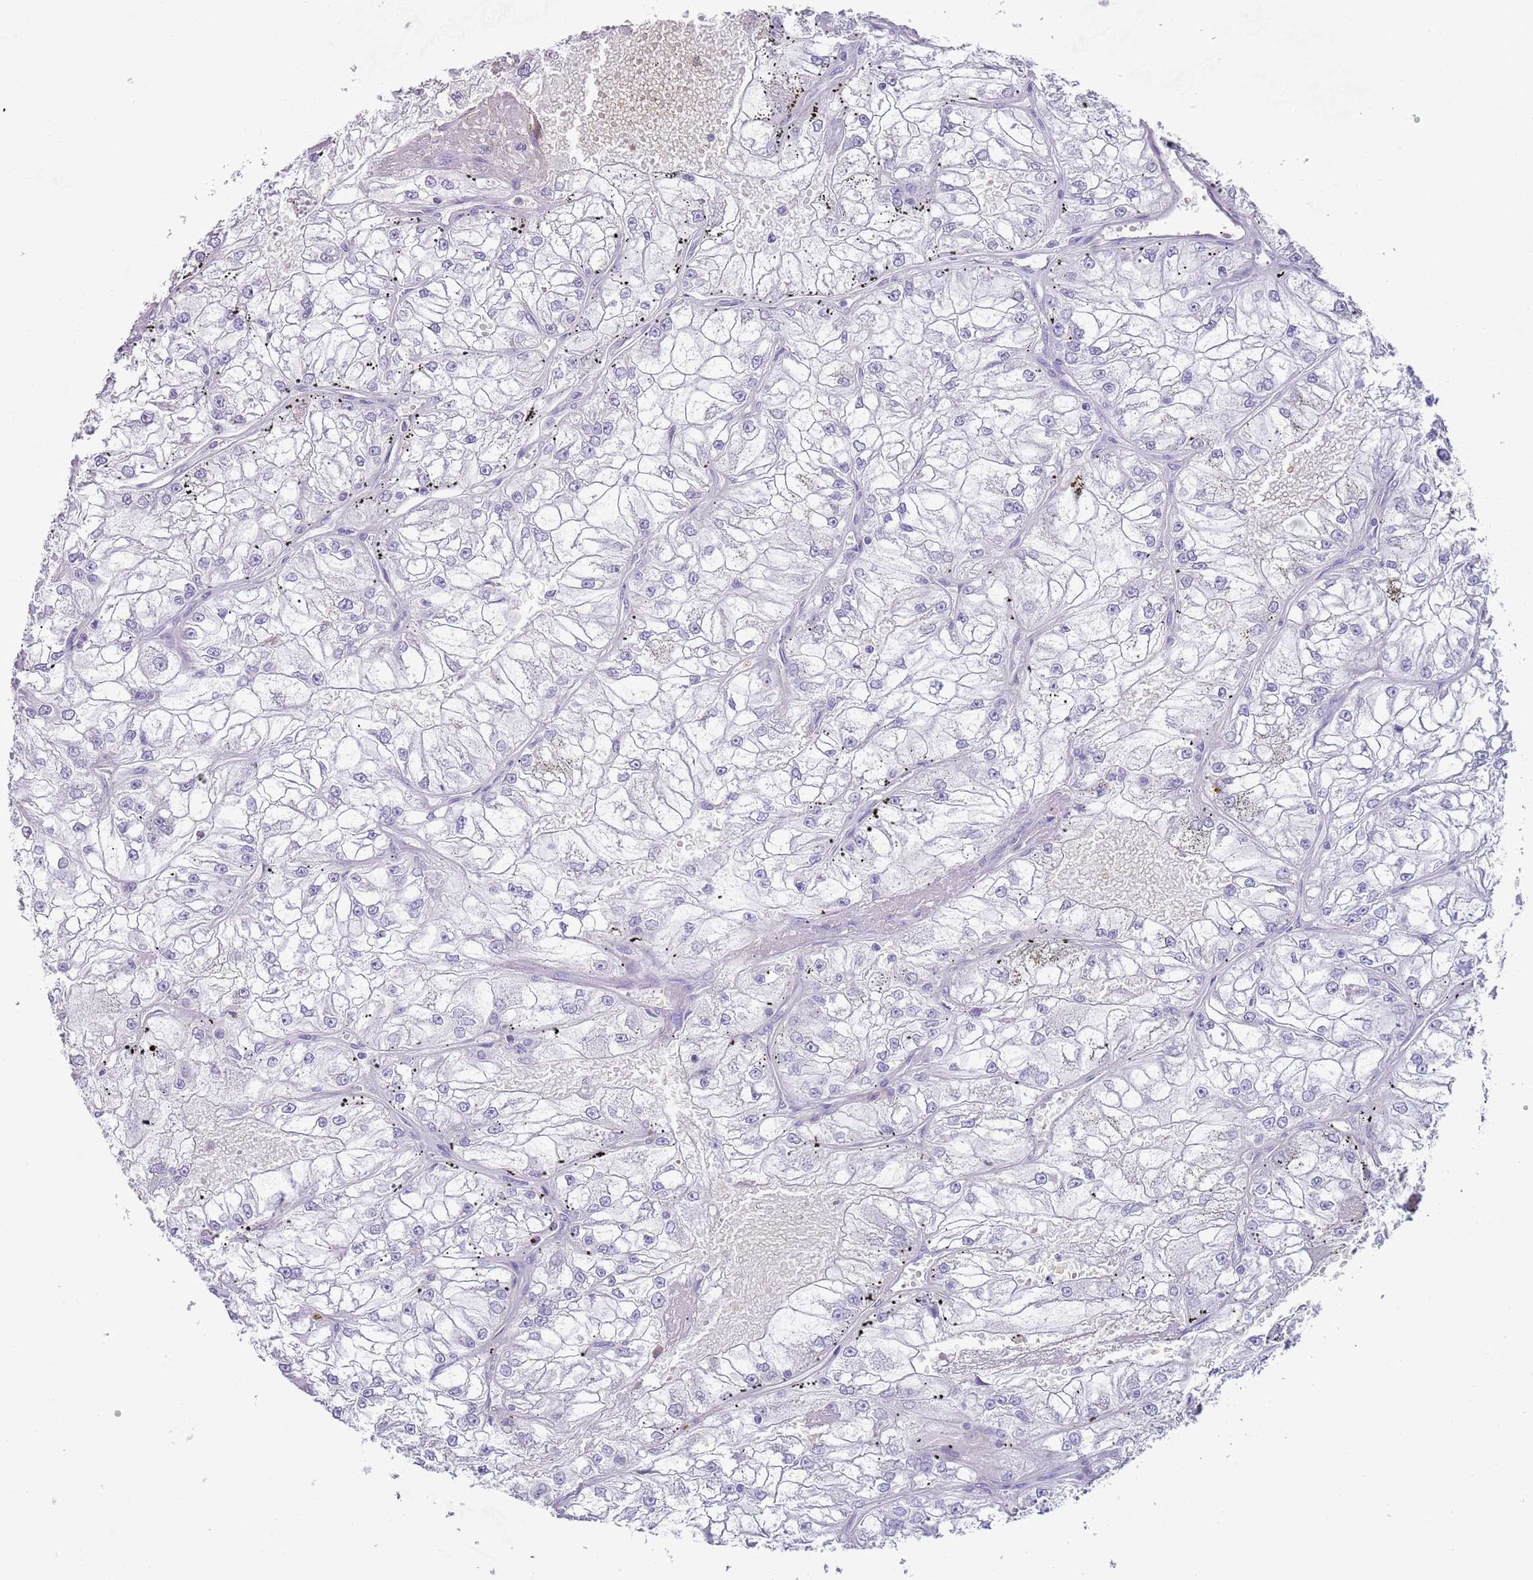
{"staining": {"intensity": "negative", "quantity": "none", "location": "none"}, "tissue": "renal cancer", "cell_type": "Tumor cells", "image_type": "cancer", "snomed": [{"axis": "morphology", "description": "Adenocarcinoma, NOS"}, {"axis": "topography", "description": "Kidney"}], "caption": "This is an IHC micrograph of renal cancer. There is no positivity in tumor cells.", "gene": "NBPF20", "patient": {"sex": "female", "age": 72}}